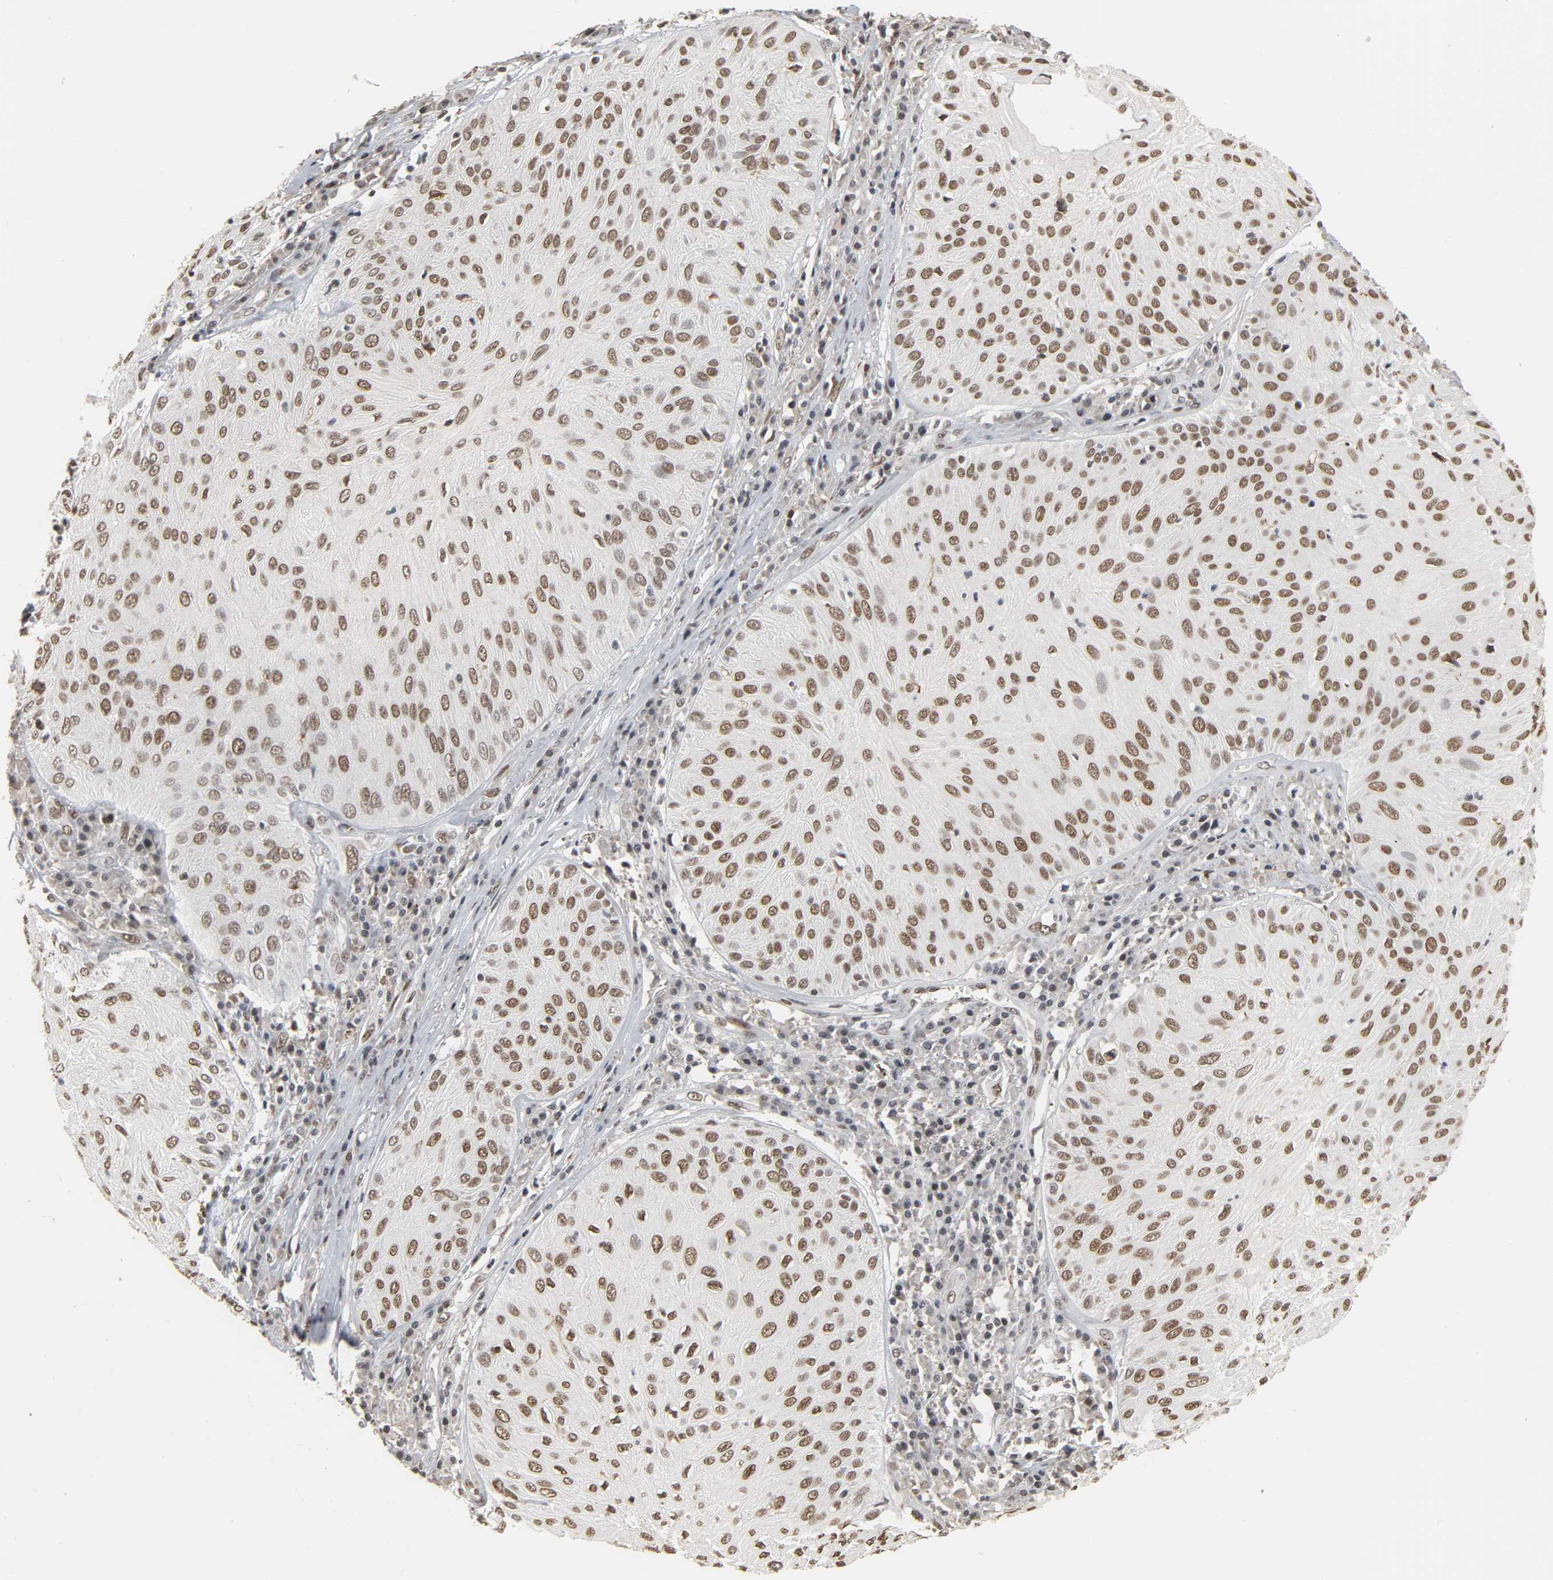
{"staining": {"intensity": "weak", "quantity": ">75%", "location": "nuclear"}, "tissue": "skin cancer", "cell_type": "Tumor cells", "image_type": "cancer", "snomed": [{"axis": "morphology", "description": "Squamous cell carcinoma, NOS"}, {"axis": "topography", "description": "Skin"}], "caption": "Human skin squamous cell carcinoma stained for a protein (brown) demonstrates weak nuclear positive staining in about >75% of tumor cells.", "gene": "DAZAP1", "patient": {"sex": "male", "age": 65}}